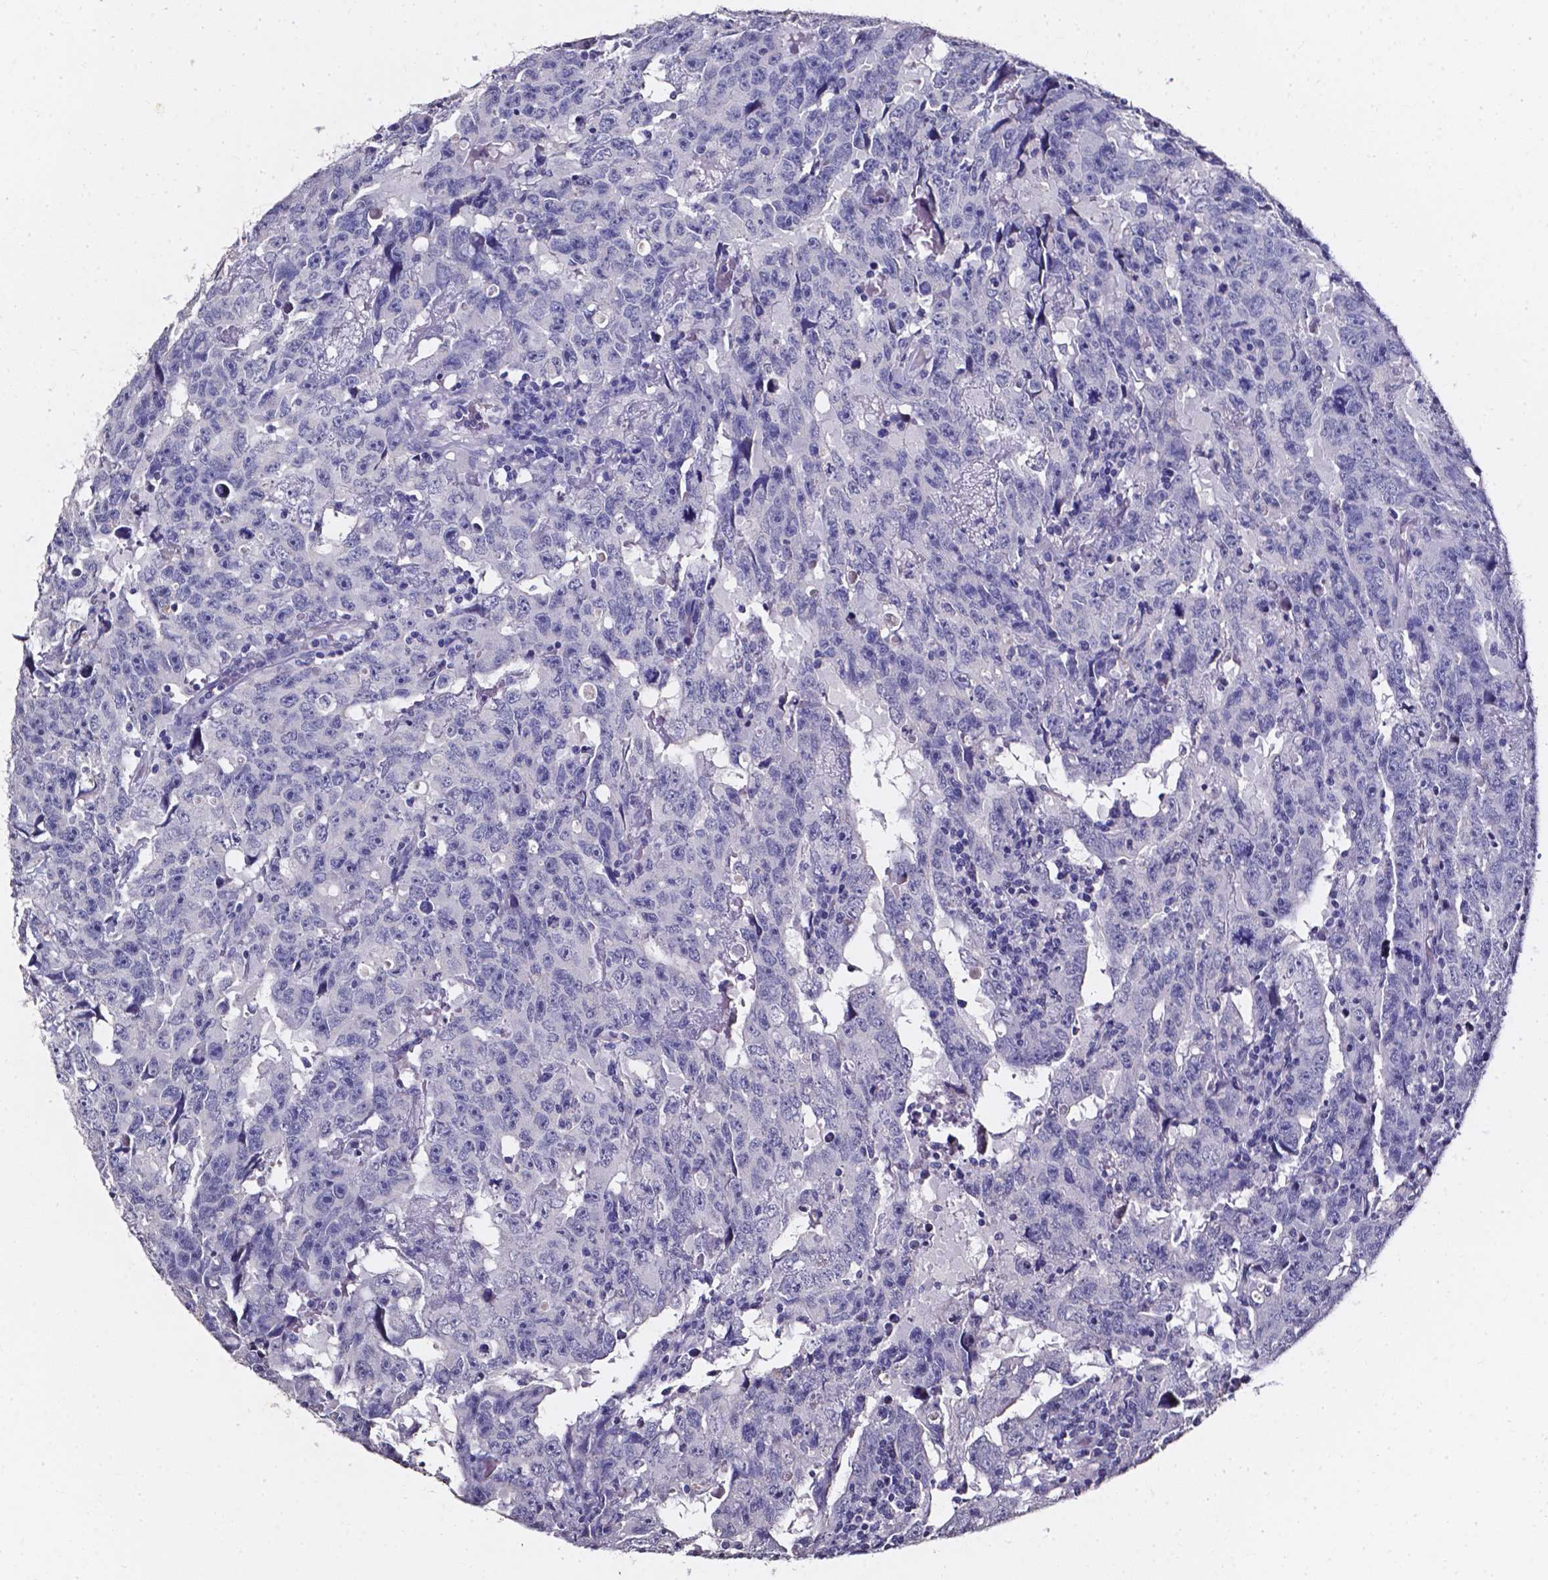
{"staining": {"intensity": "negative", "quantity": "none", "location": "none"}, "tissue": "testis cancer", "cell_type": "Tumor cells", "image_type": "cancer", "snomed": [{"axis": "morphology", "description": "Carcinoma, Embryonal, NOS"}, {"axis": "topography", "description": "Testis"}], "caption": "A photomicrograph of human testis cancer (embryonal carcinoma) is negative for staining in tumor cells.", "gene": "AKR1B10", "patient": {"sex": "male", "age": 24}}